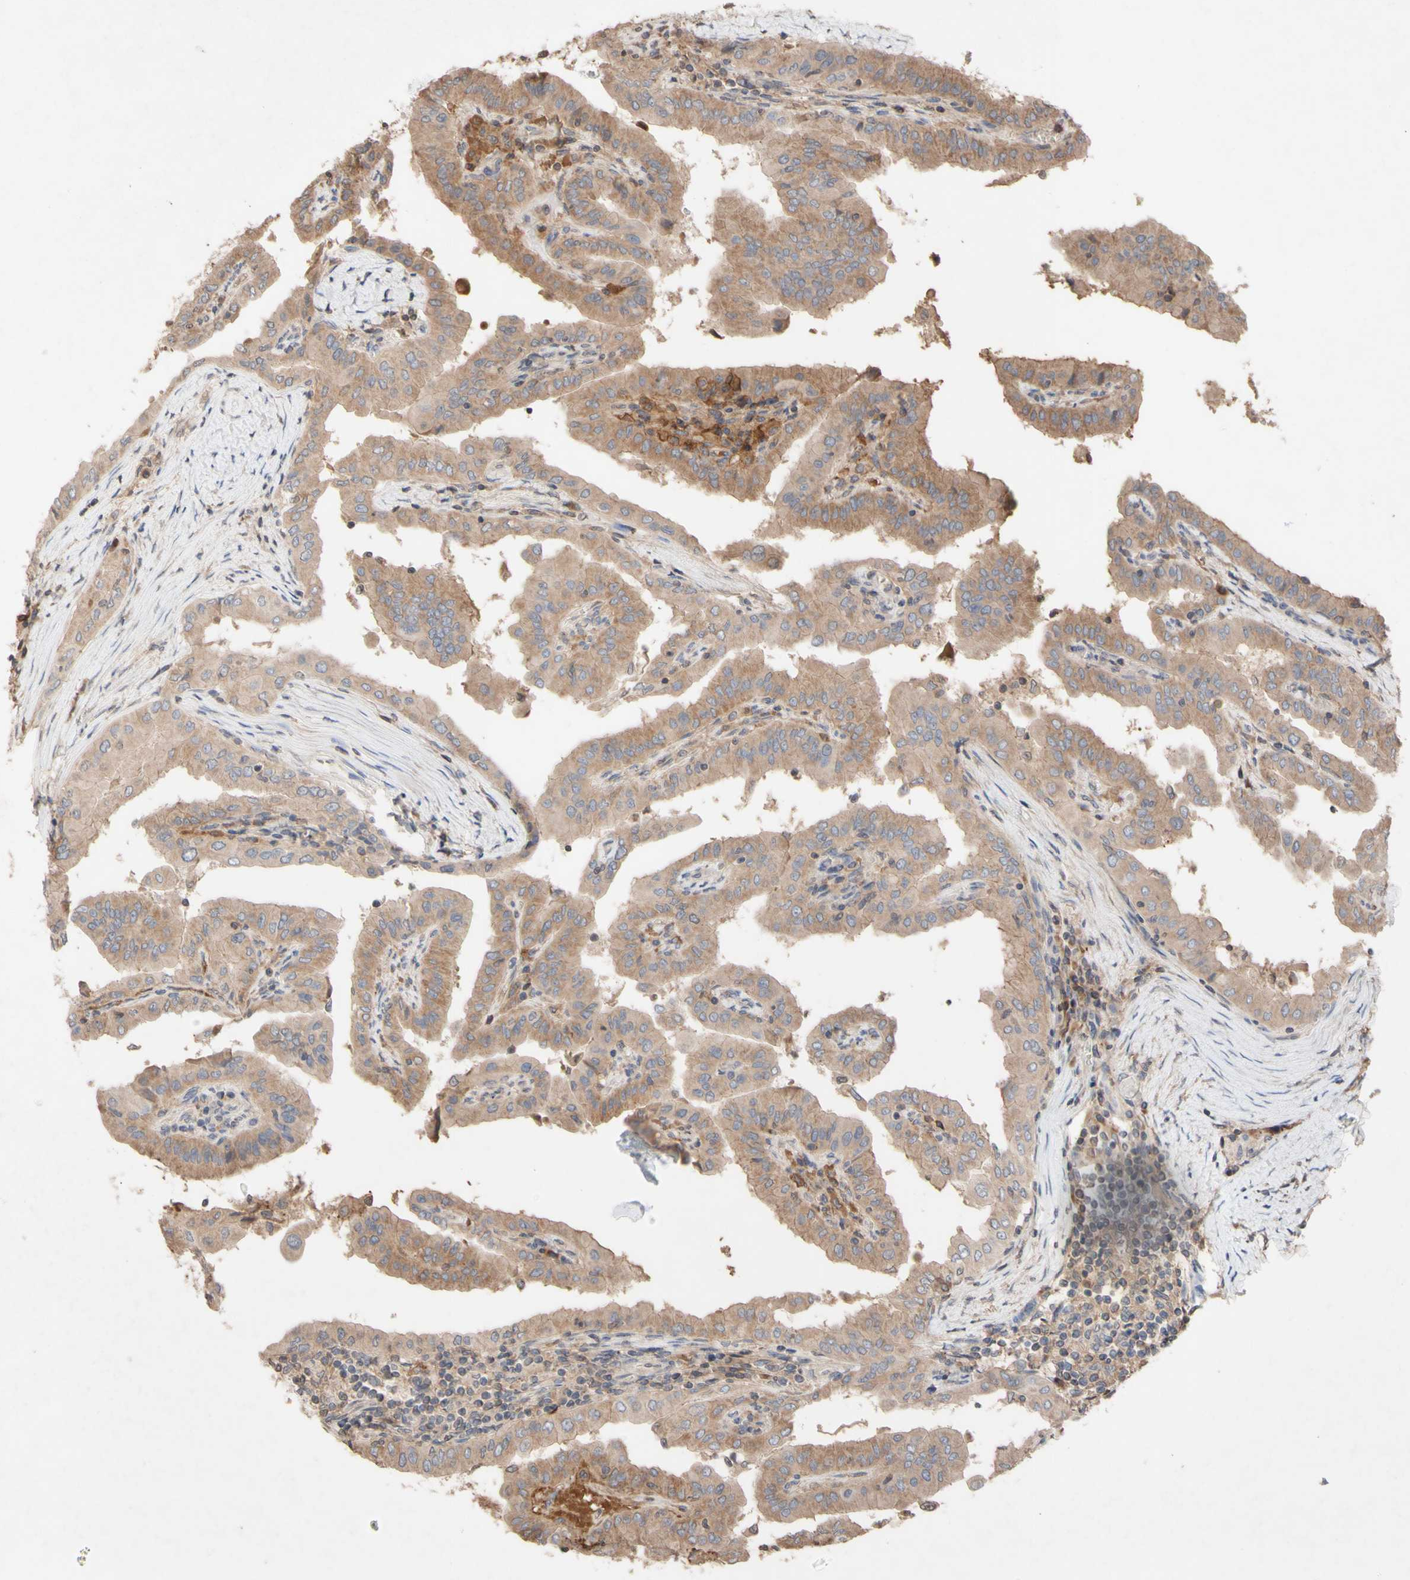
{"staining": {"intensity": "moderate", "quantity": ">75%", "location": "cytoplasmic/membranous"}, "tissue": "thyroid cancer", "cell_type": "Tumor cells", "image_type": "cancer", "snomed": [{"axis": "morphology", "description": "Papillary adenocarcinoma, NOS"}, {"axis": "topography", "description": "Thyroid gland"}], "caption": "A brown stain shows moderate cytoplasmic/membranous positivity of a protein in thyroid cancer (papillary adenocarcinoma) tumor cells.", "gene": "NECTIN3", "patient": {"sex": "male", "age": 33}}